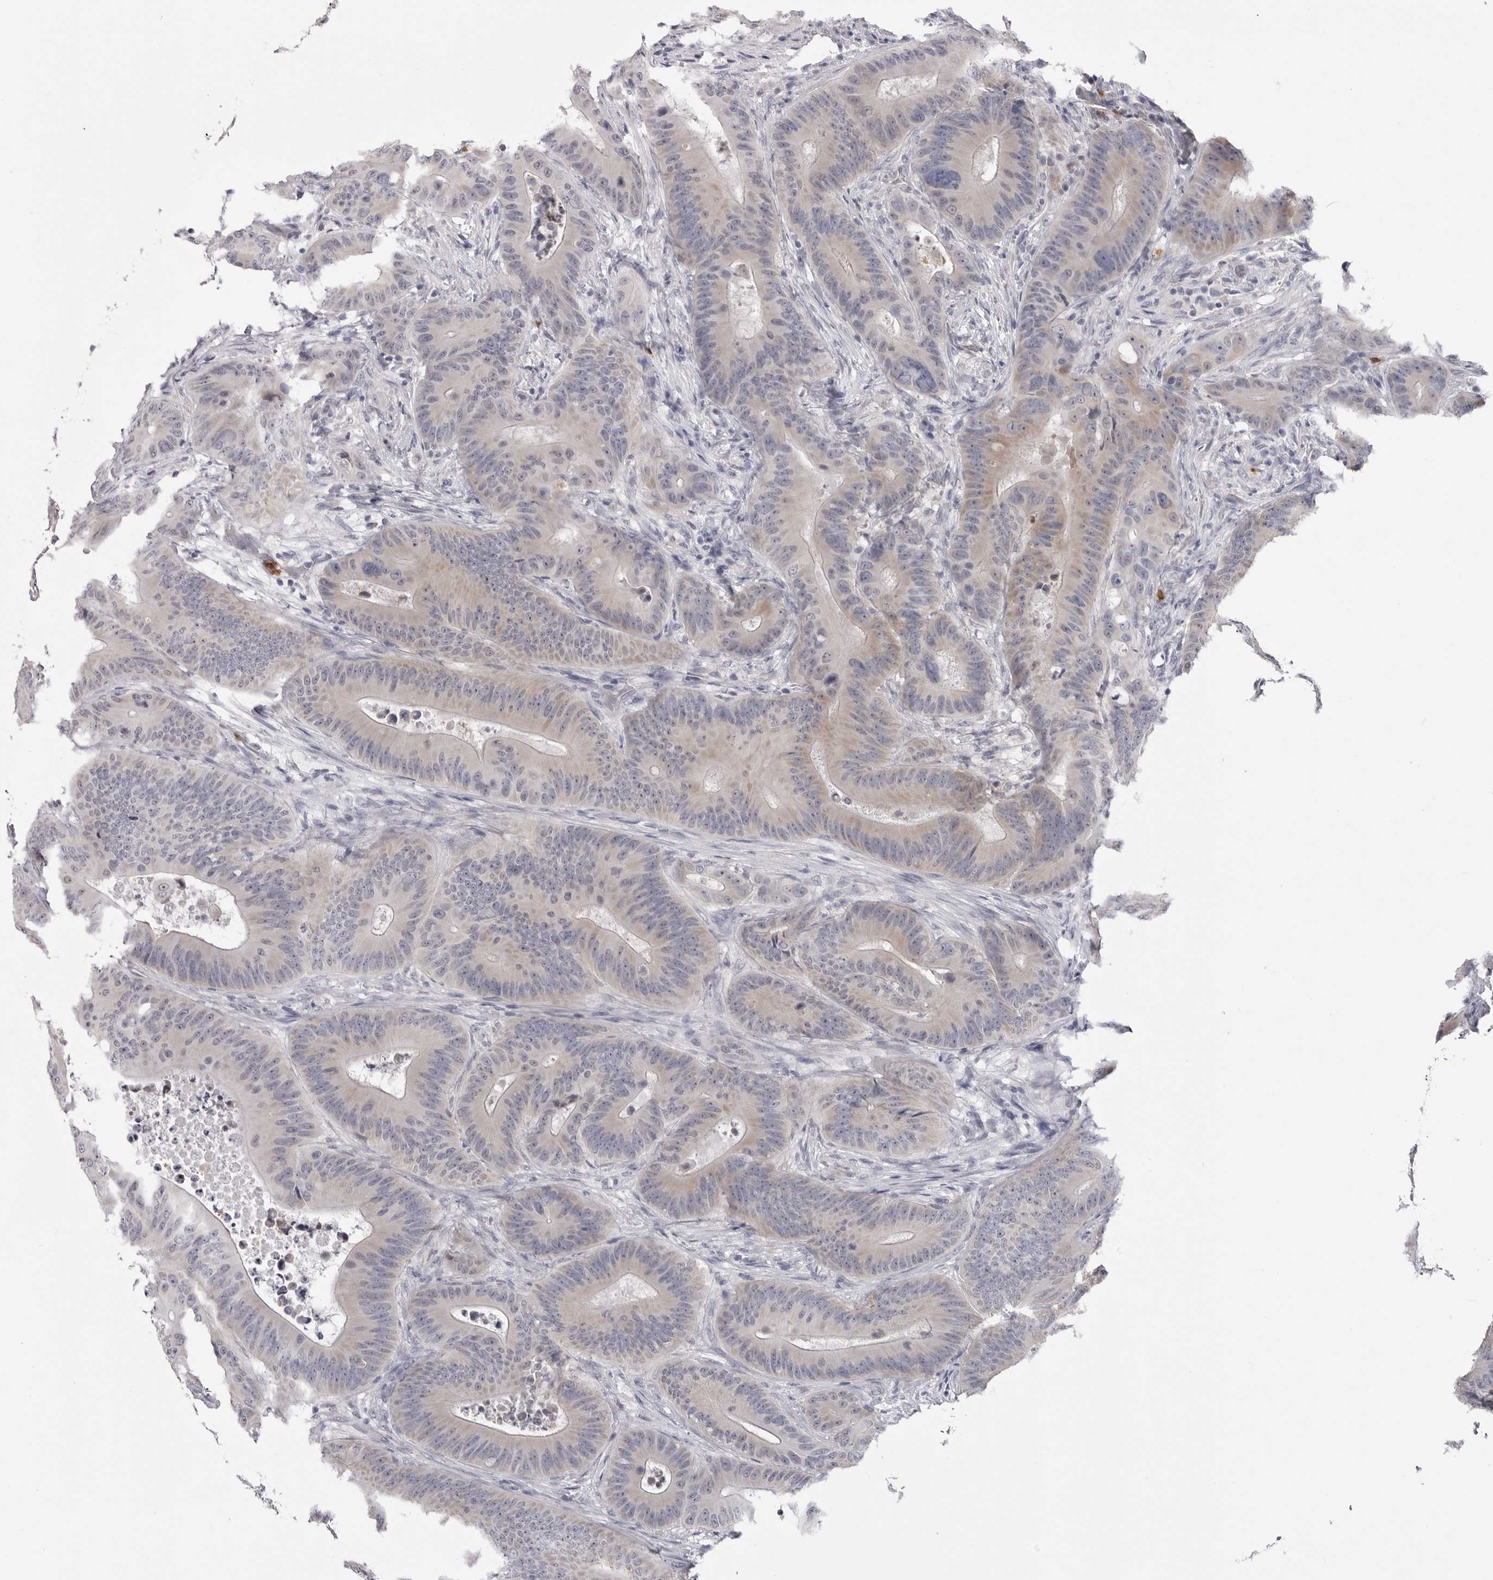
{"staining": {"intensity": "weak", "quantity": "<25%", "location": "cytoplasmic/membranous"}, "tissue": "colorectal cancer", "cell_type": "Tumor cells", "image_type": "cancer", "snomed": [{"axis": "morphology", "description": "Adenocarcinoma, NOS"}, {"axis": "topography", "description": "Colon"}], "caption": "High magnification brightfield microscopy of colorectal cancer (adenocarcinoma) stained with DAB (3,3'-diaminobenzidine) (brown) and counterstained with hematoxylin (blue): tumor cells show no significant positivity.", "gene": "STAP2", "patient": {"sex": "male", "age": 83}}